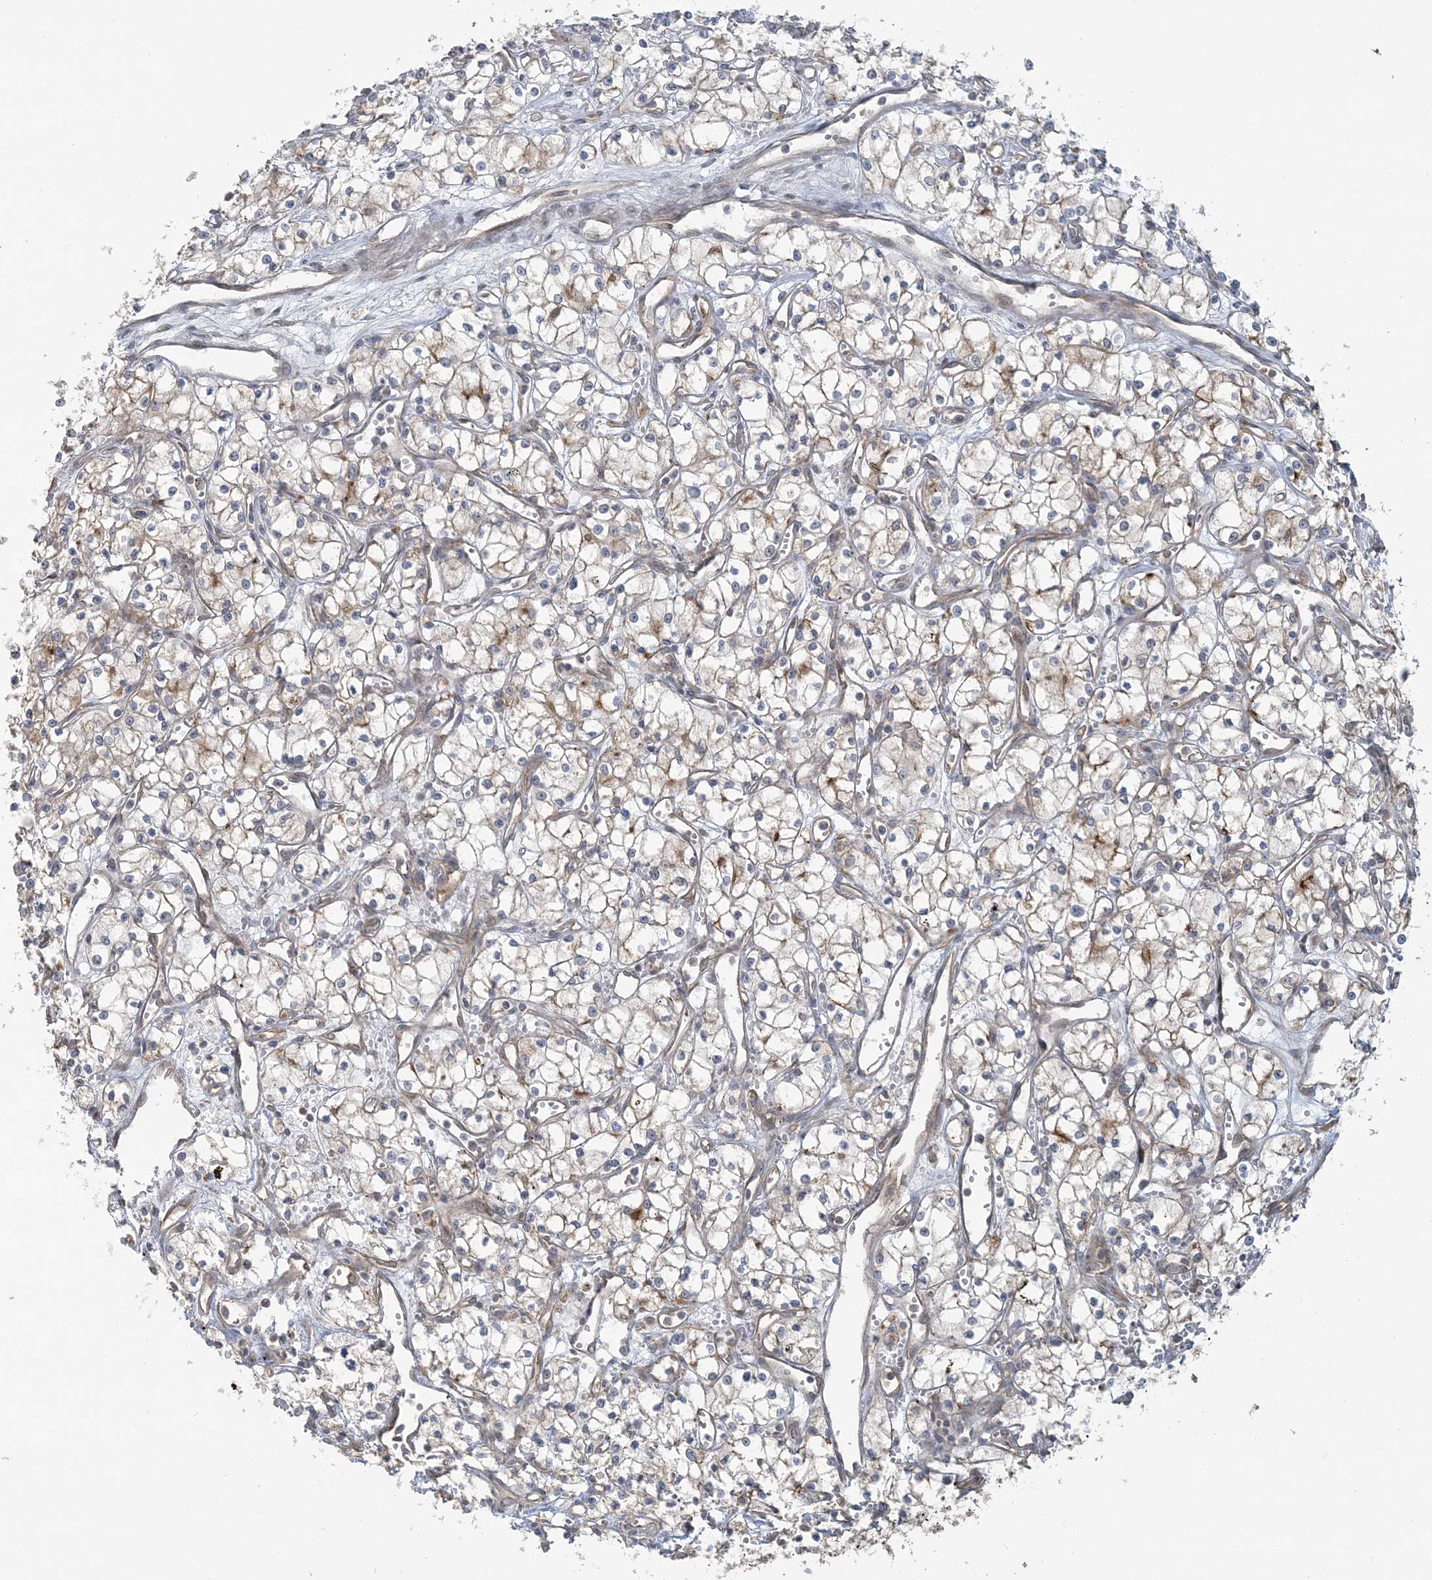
{"staining": {"intensity": "weak", "quantity": "<25%", "location": "cytoplasmic/membranous"}, "tissue": "renal cancer", "cell_type": "Tumor cells", "image_type": "cancer", "snomed": [{"axis": "morphology", "description": "Adenocarcinoma, NOS"}, {"axis": "topography", "description": "Kidney"}], "caption": "An immunohistochemistry (IHC) histopathology image of renal cancer is shown. There is no staining in tumor cells of renal cancer. (Stains: DAB immunohistochemistry with hematoxylin counter stain, Microscopy: brightfield microscopy at high magnification).", "gene": "STIM2", "patient": {"sex": "male", "age": 59}}